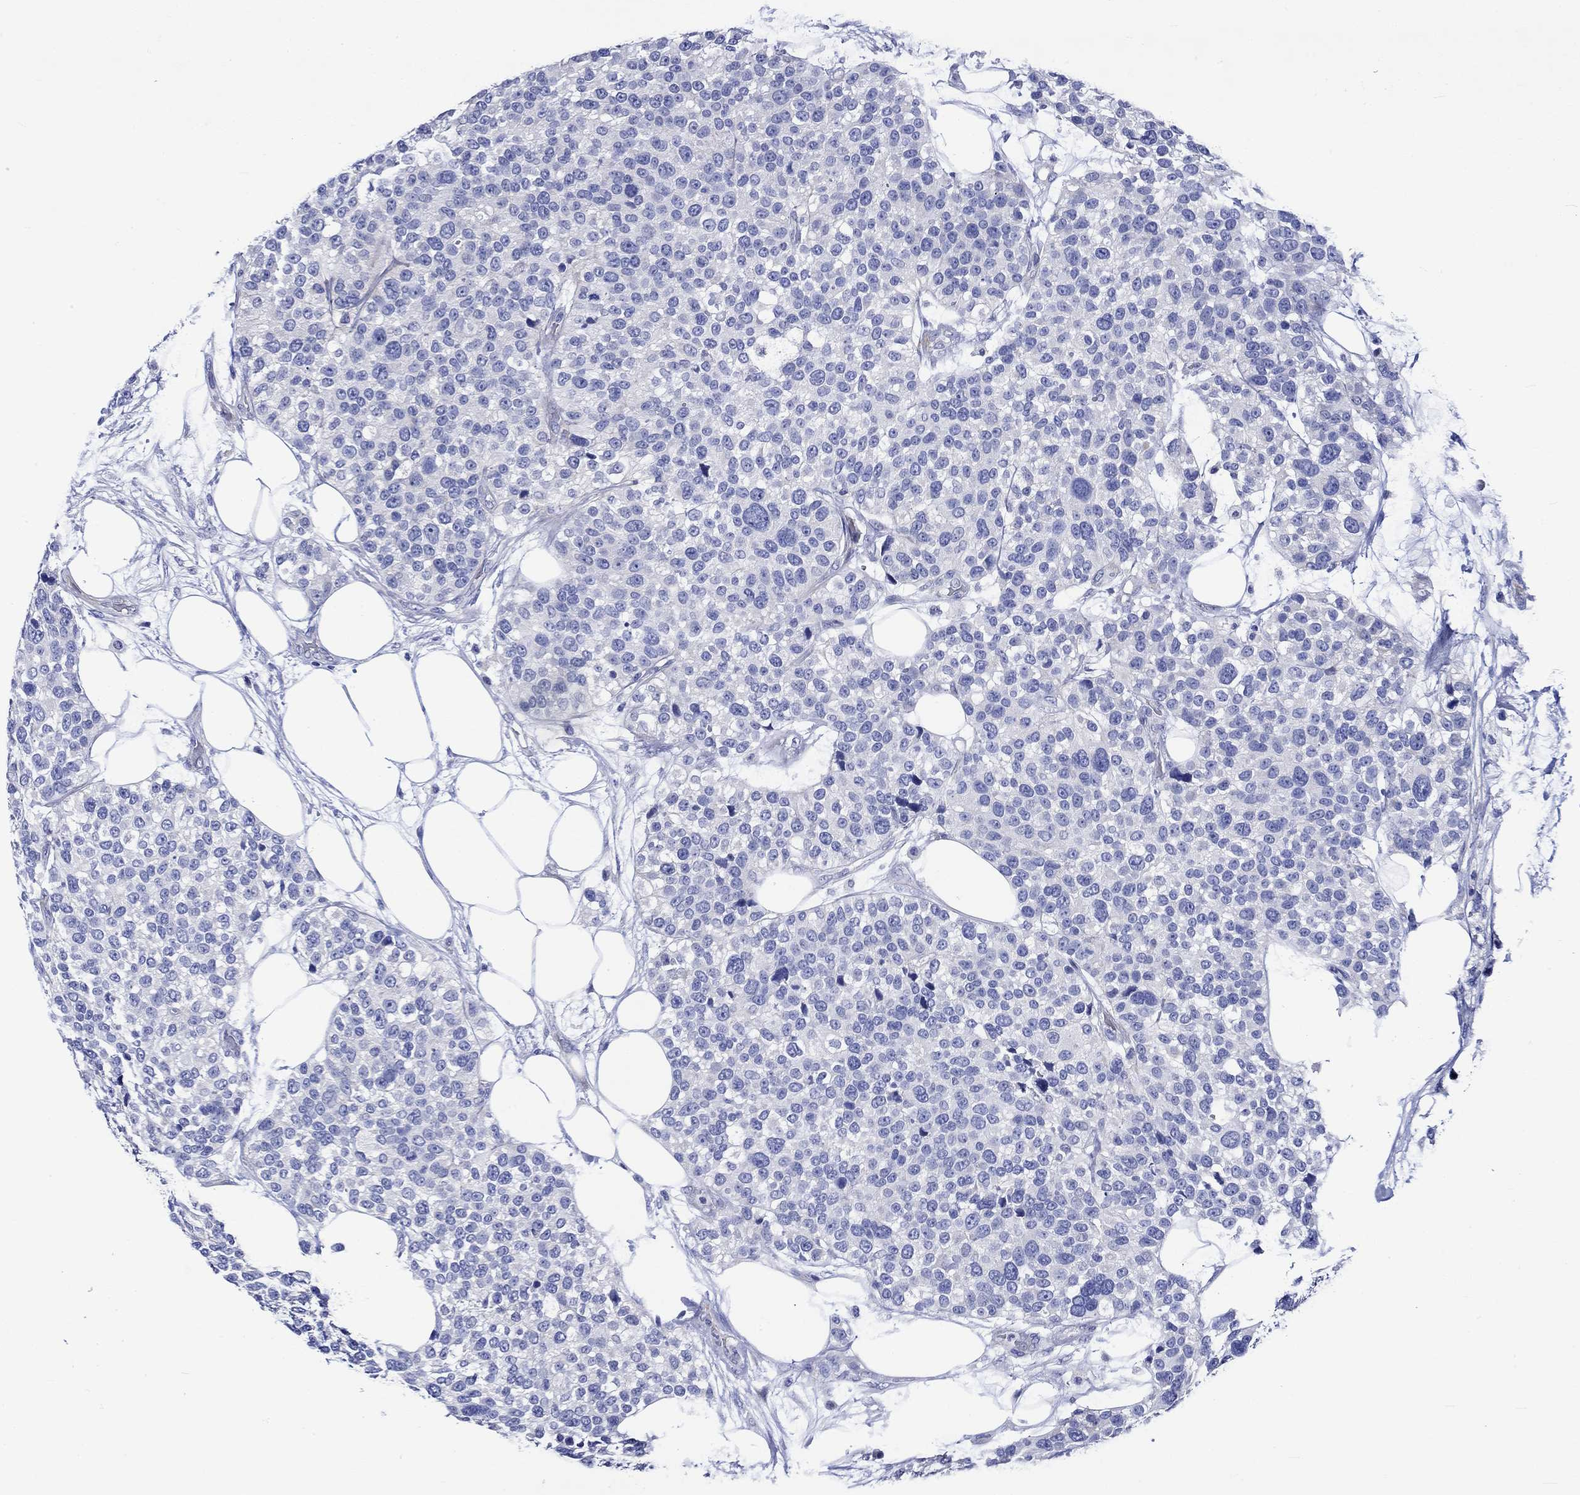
{"staining": {"intensity": "negative", "quantity": "none", "location": "none"}, "tissue": "urothelial cancer", "cell_type": "Tumor cells", "image_type": "cancer", "snomed": [{"axis": "morphology", "description": "Urothelial carcinoma, High grade"}, {"axis": "topography", "description": "Urinary bladder"}], "caption": "Tumor cells show no significant protein staining in urothelial cancer.", "gene": "NRIP3", "patient": {"sex": "male", "age": 77}}